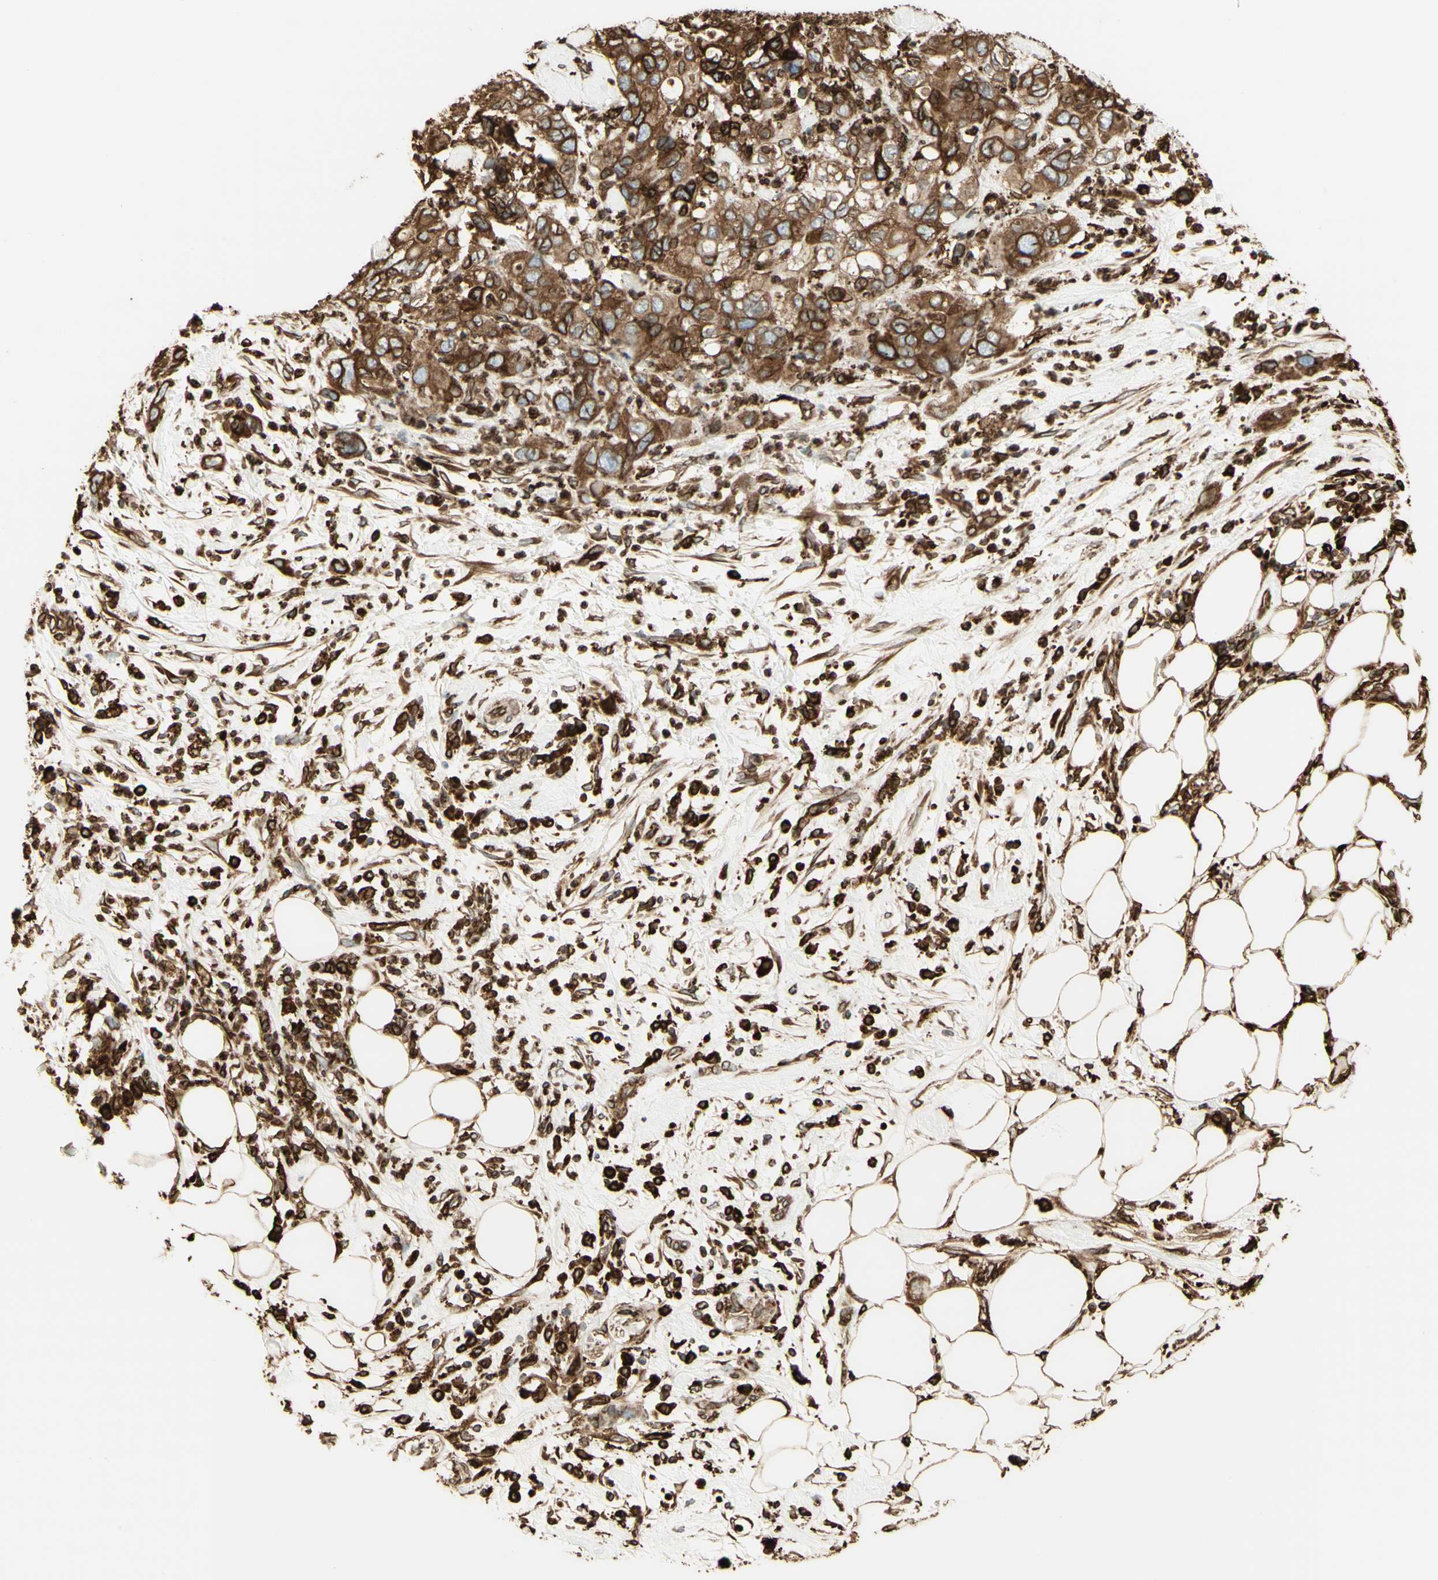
{"staining": {"intensity": "strong", "quantity": ">75%", "location": "cytoplasmic/membranous"}, "tissue": "pancreatic cancer", "cell_type": "Tumor cells", "image_type": "cancer", "snomed": [{"axis": "morphology", "description": "Adenocarcinoma, NOS"}, {"axis": "topography", "description": "Pancreas"}], "caption": "Immunohistochemical staining of human pancreatic cancer (adenocarcinoma) displays high levels of strong cytoplasmic/membranous protein expression in about >75% of tumor cells.", "gene": "CANX", "patient": {"sex": "female", "age": 71}}